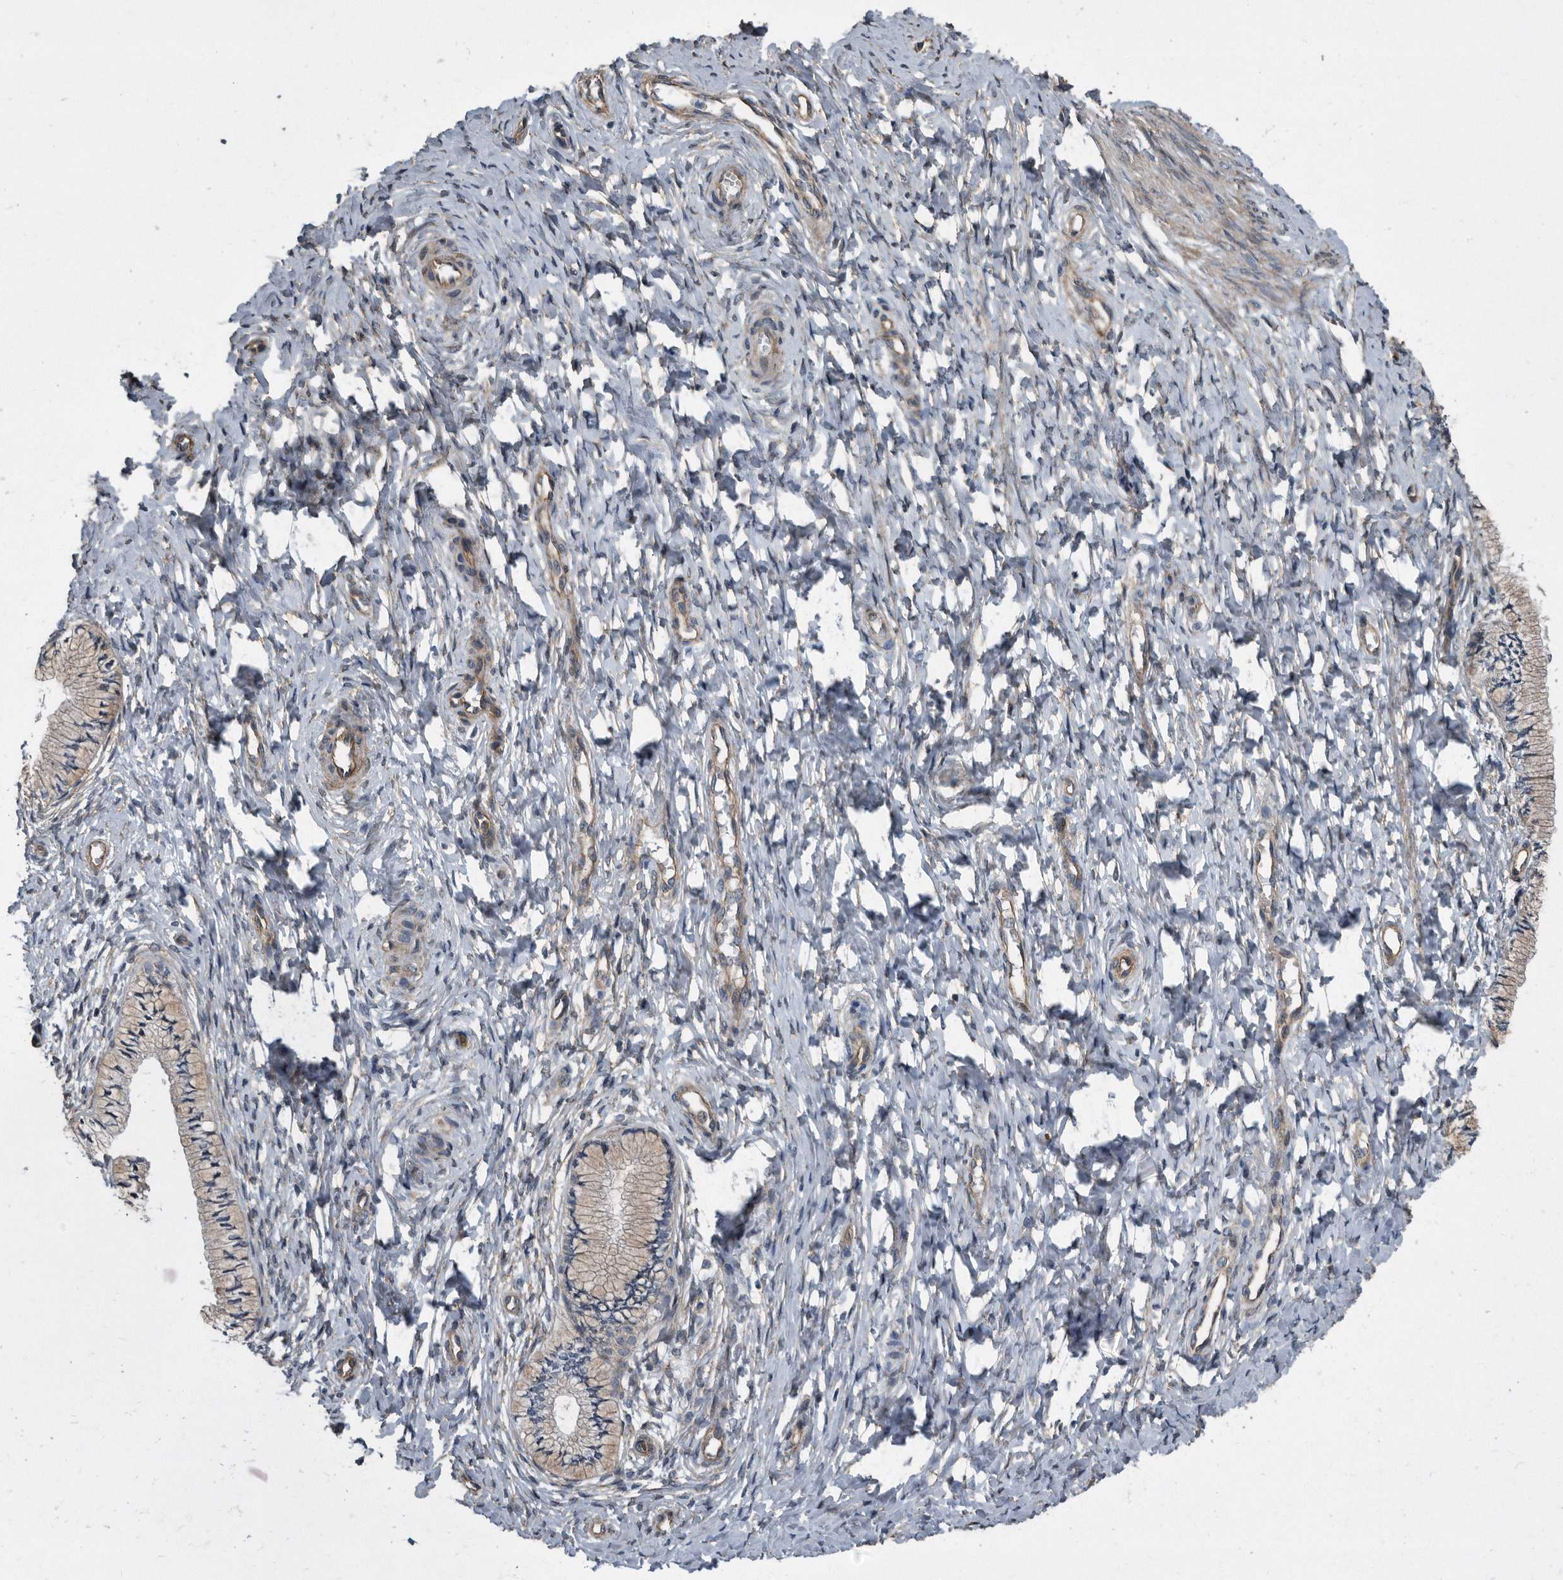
{"staining": {"intensity": "weak", "quantity": "<25%", "location": "cytoplasmic/membranous"}, "tissue": "cervix", "cell_type": "Glandular cells", "image_type": "normal", "snomed": [{"axis": "morphology", "description": "Normal tissue, NOS"}, {"axis": "topography", "description": "Cervix"}], "caption": "Cervix was stained to show a protein in brown. There is no significant staining in glandular cells. Brightfield microscopy of immunohistochemistry (IHC) stained with DAB (3,3'-diaminobenzidine) (brown) and hematoxylin (blue), captured at high magnification.", "gene": "ARMCX1", "patient": {"sex": "female", "age": 36}}